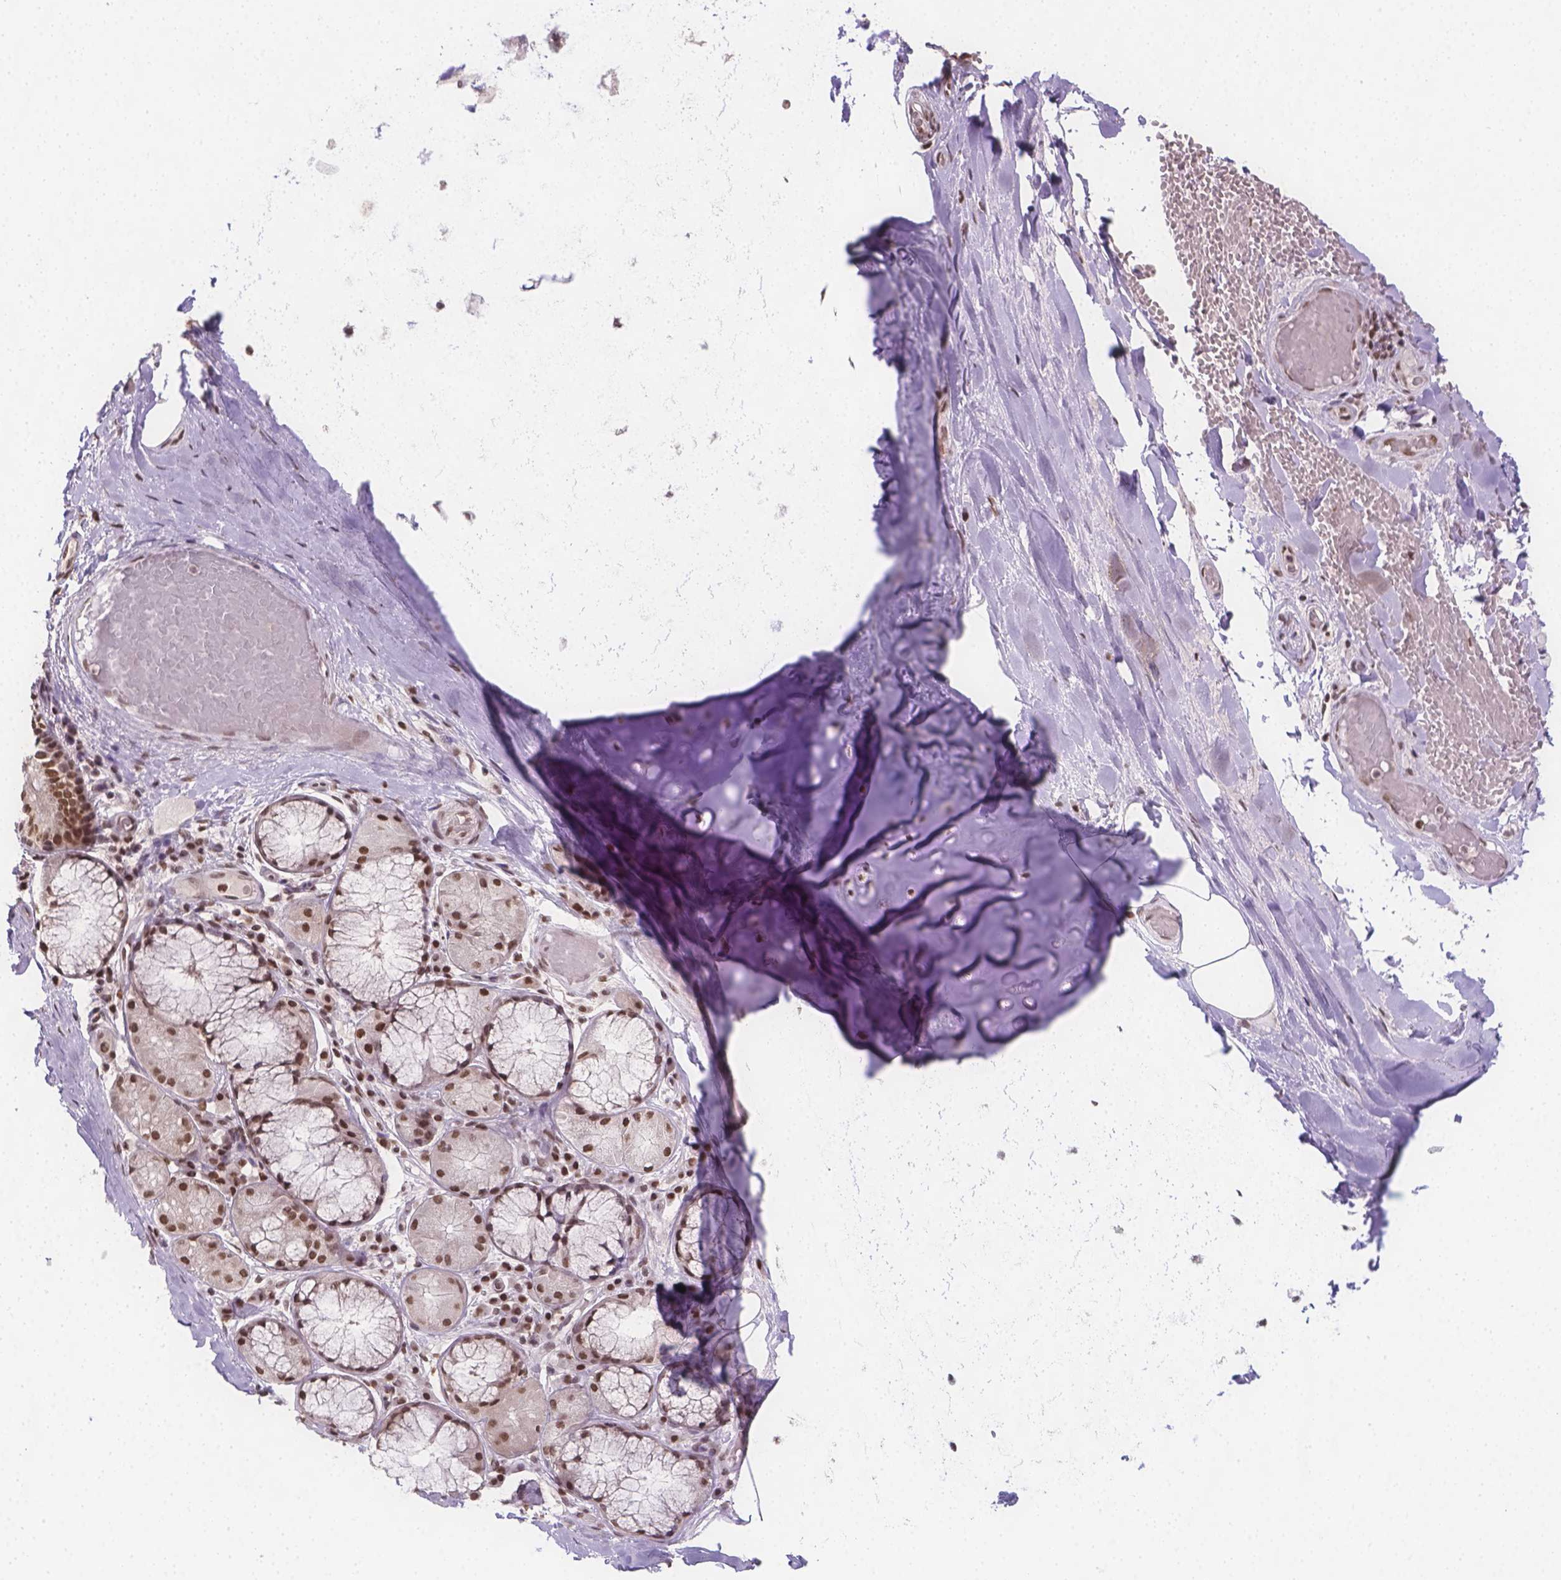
{"staining": {"intensity": "strong", "quantity": ">75%", "location": "nuclear"}, "tissue": "adipose tissue", "cell_type": "Adipocytes", "image_type": "normal", "snomed": [{"axis": "morphology", "description": "Normal tissue, NOS"}, {"axis": "topography", "description": "Cartilage tissue"}, {"axis": "topography", "description": "Bronchus"}], "caption": "Strong nuclear protein staining is identified in approximately >75% of adipocytes in adipose tissue. The staining is performed using DAB brown chromogen to label protein expression. The nuclei are counter-stained blue using hematoxylin.", "gene": "FANCE", "patient": {"sex": "male", "age": 64}}